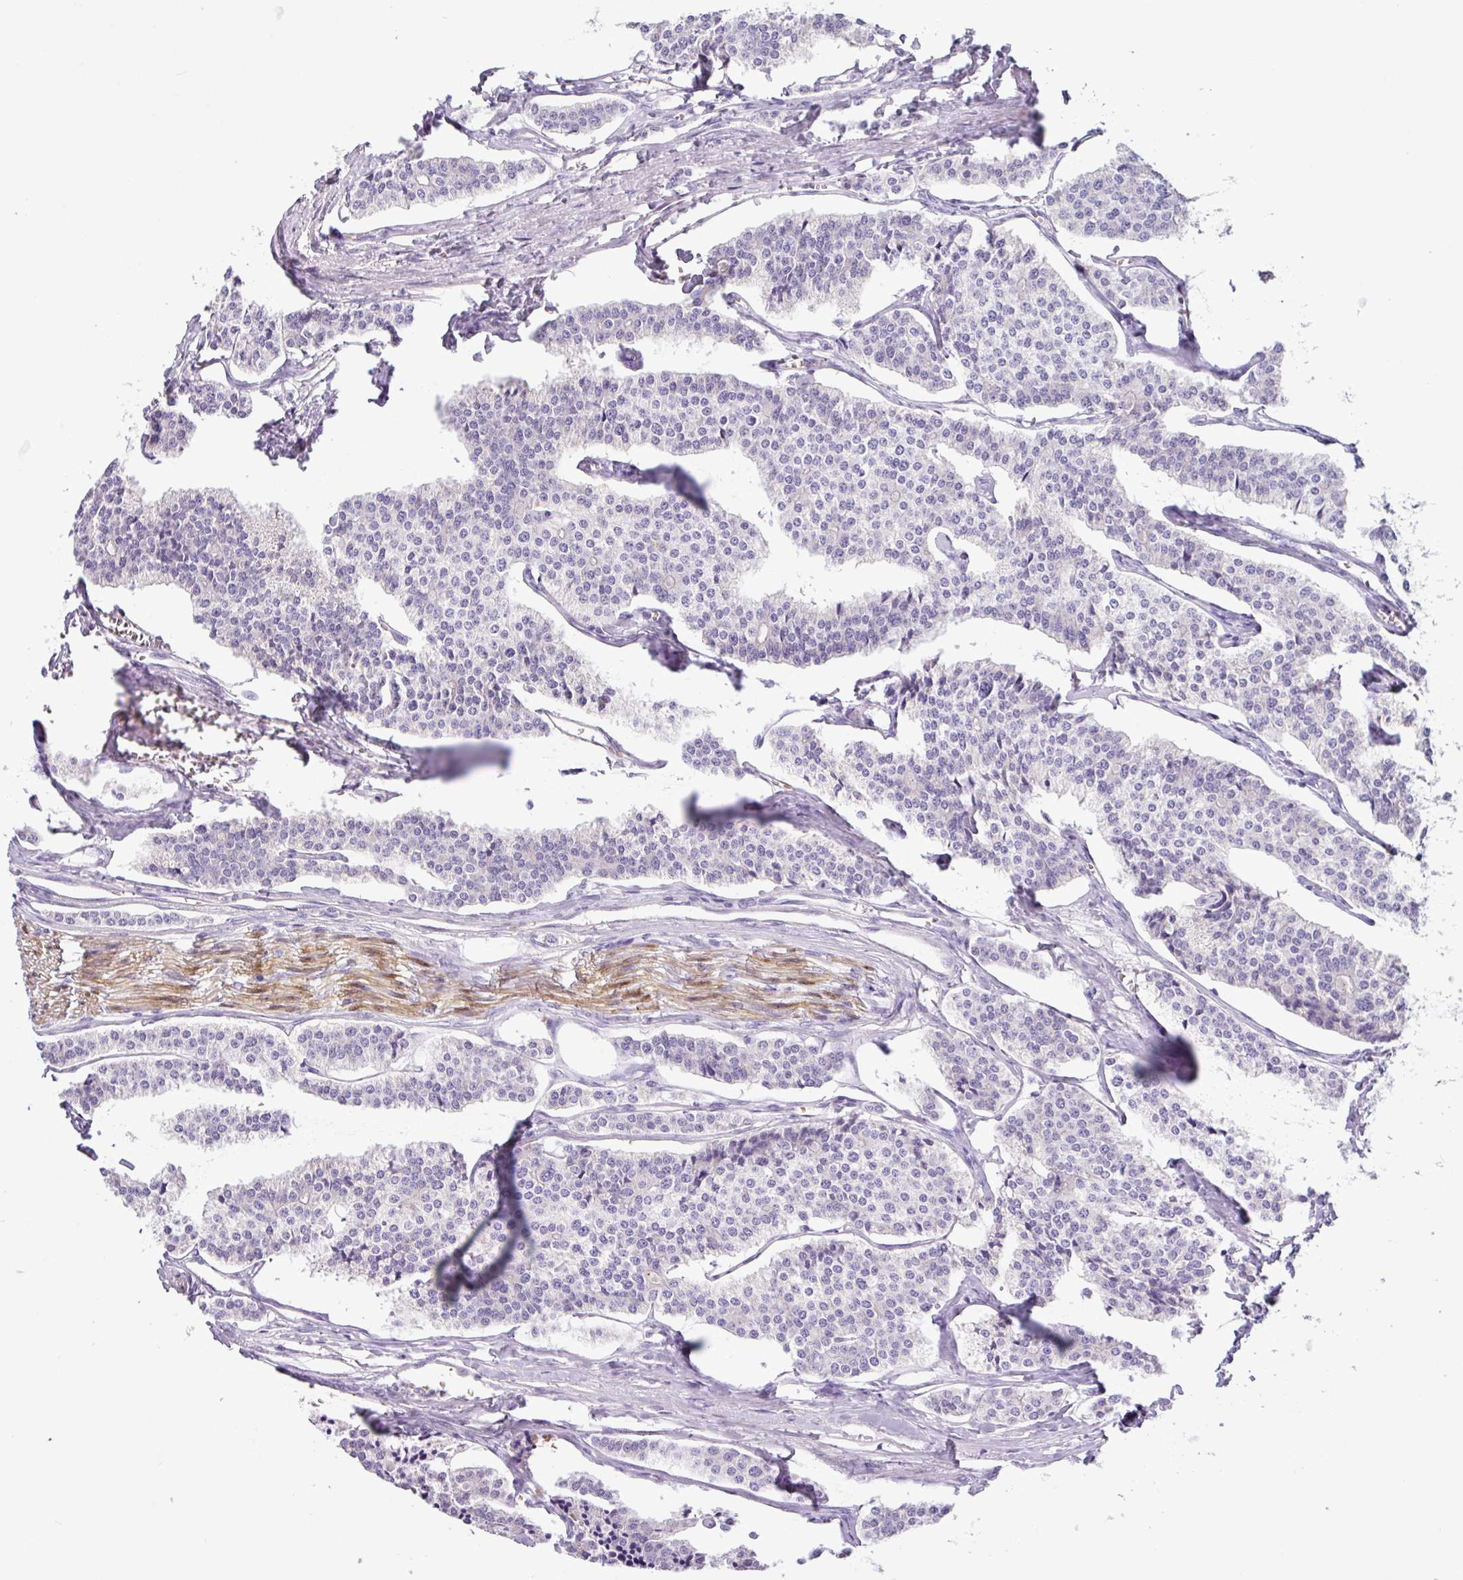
{"staining": {"intensity": "negative", "quantity": "none", "location": "none"}, "tissue": "carcinoid", "cell_type": "Tumor cells", "image_type": "cancer", "snomed": [{"axis": "morphology", "description": "Carcinoid, malignant, NOS"}, {"axis": "topography", "description": "Small intestine"}], "caption": "The image demonstrates no significant expression in tumor cells of carcinoid.", "gene": "HMCN2", "patient": {"sex": "male", "age": 63}}